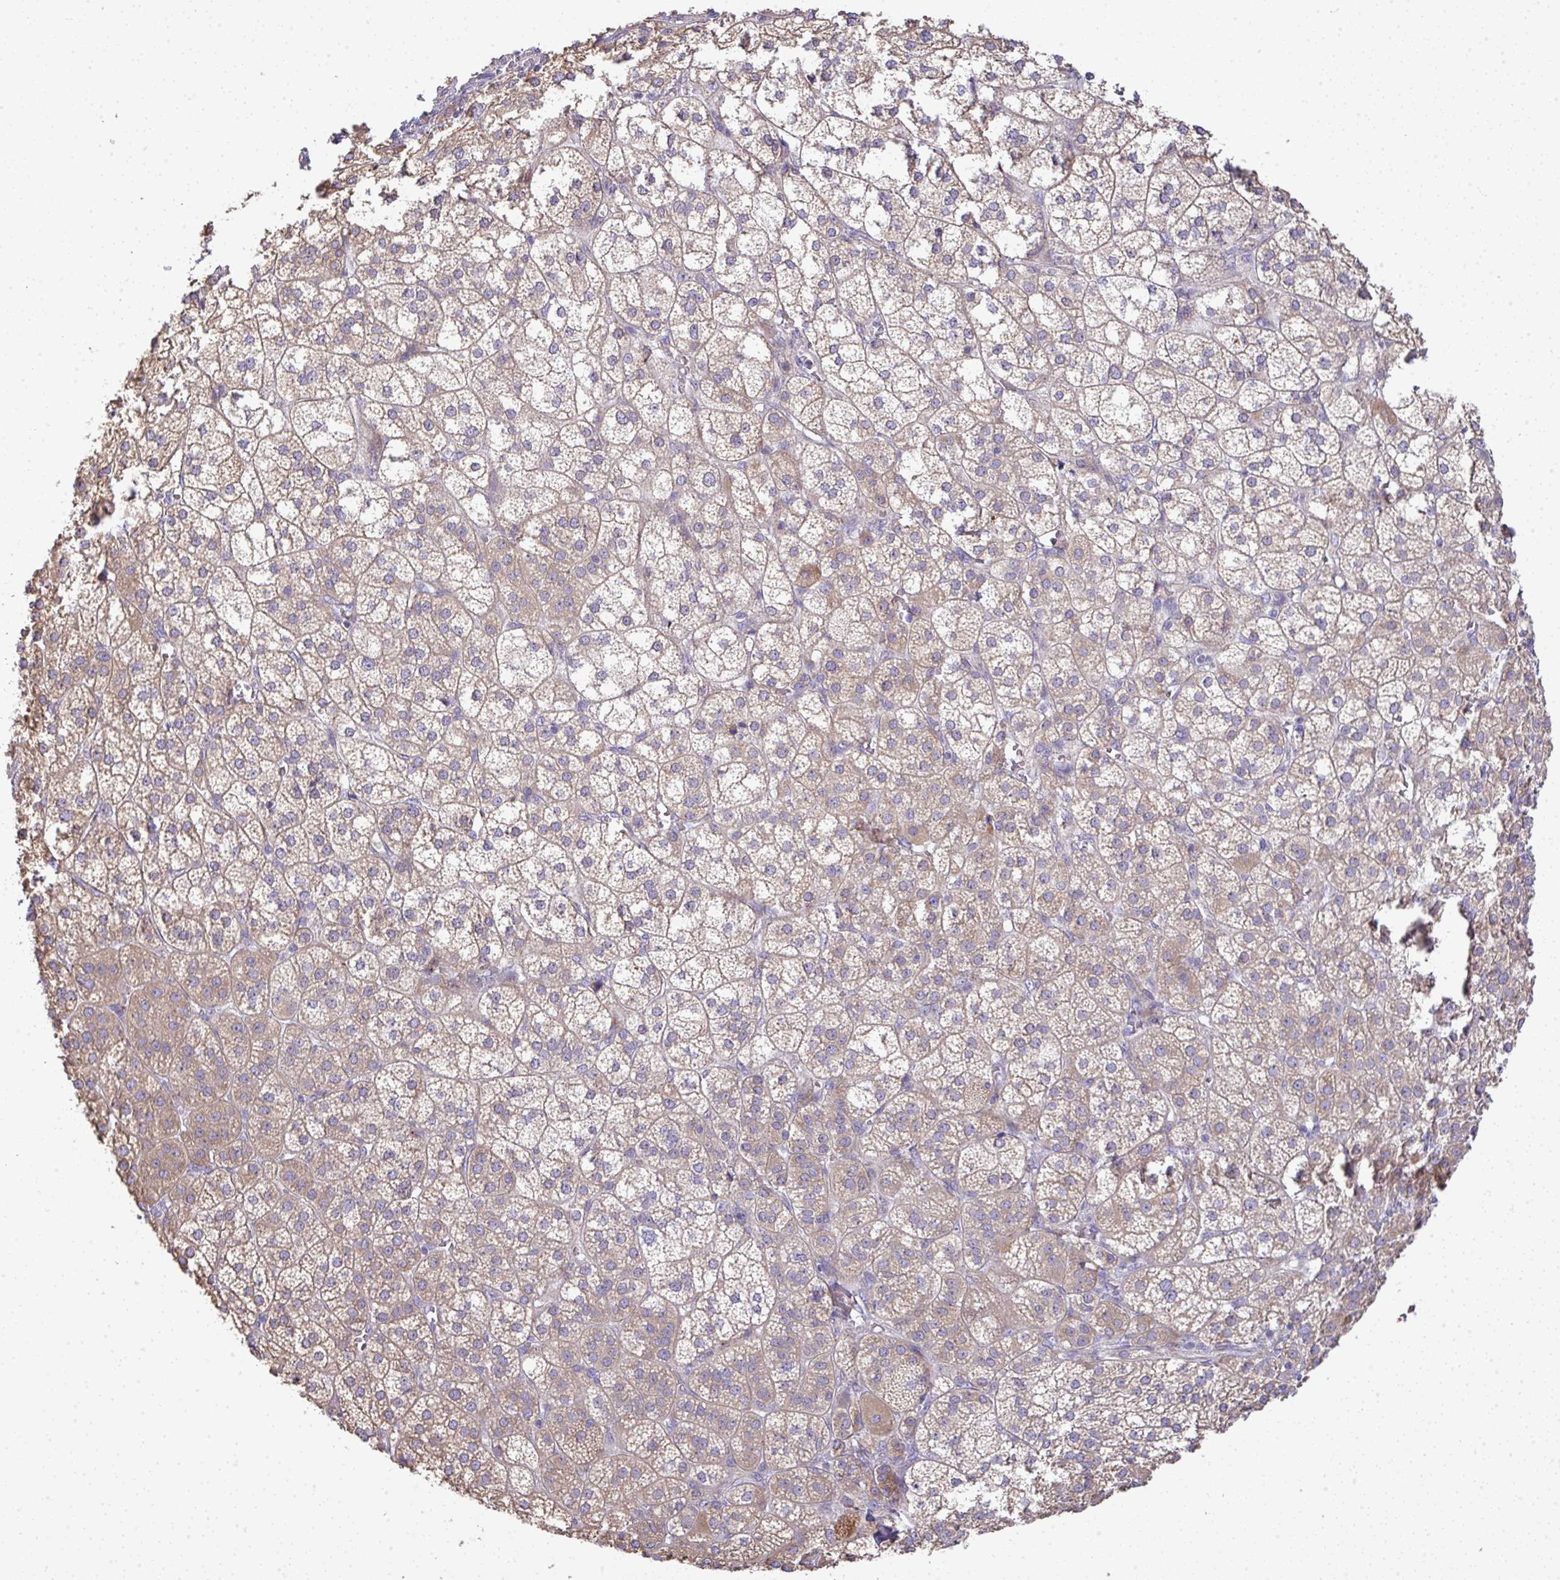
{"staining": {"intensity": "moderate", "quantity": "25%-75%", "location": "cytoplasmic/membranous"}, "tissue": "adrenal gland", "cell_type": "Glandular cells", "image_type": "normal", "snomed": [{"axis": "morphology", "description": "Normal tissue, NOS"}, {"axis": "topography", "description": "Adrenal gland"}], "caption": "Immunohistochemistry image of benign adrenal gland stained for a protein (brown), which exhibits medium levels of moderate cytoplasmic/membranous staining in approximately 25%-75% of glandular cells.", "gene": "GRID2", "patient": {"sex": "female", "age": 60}}